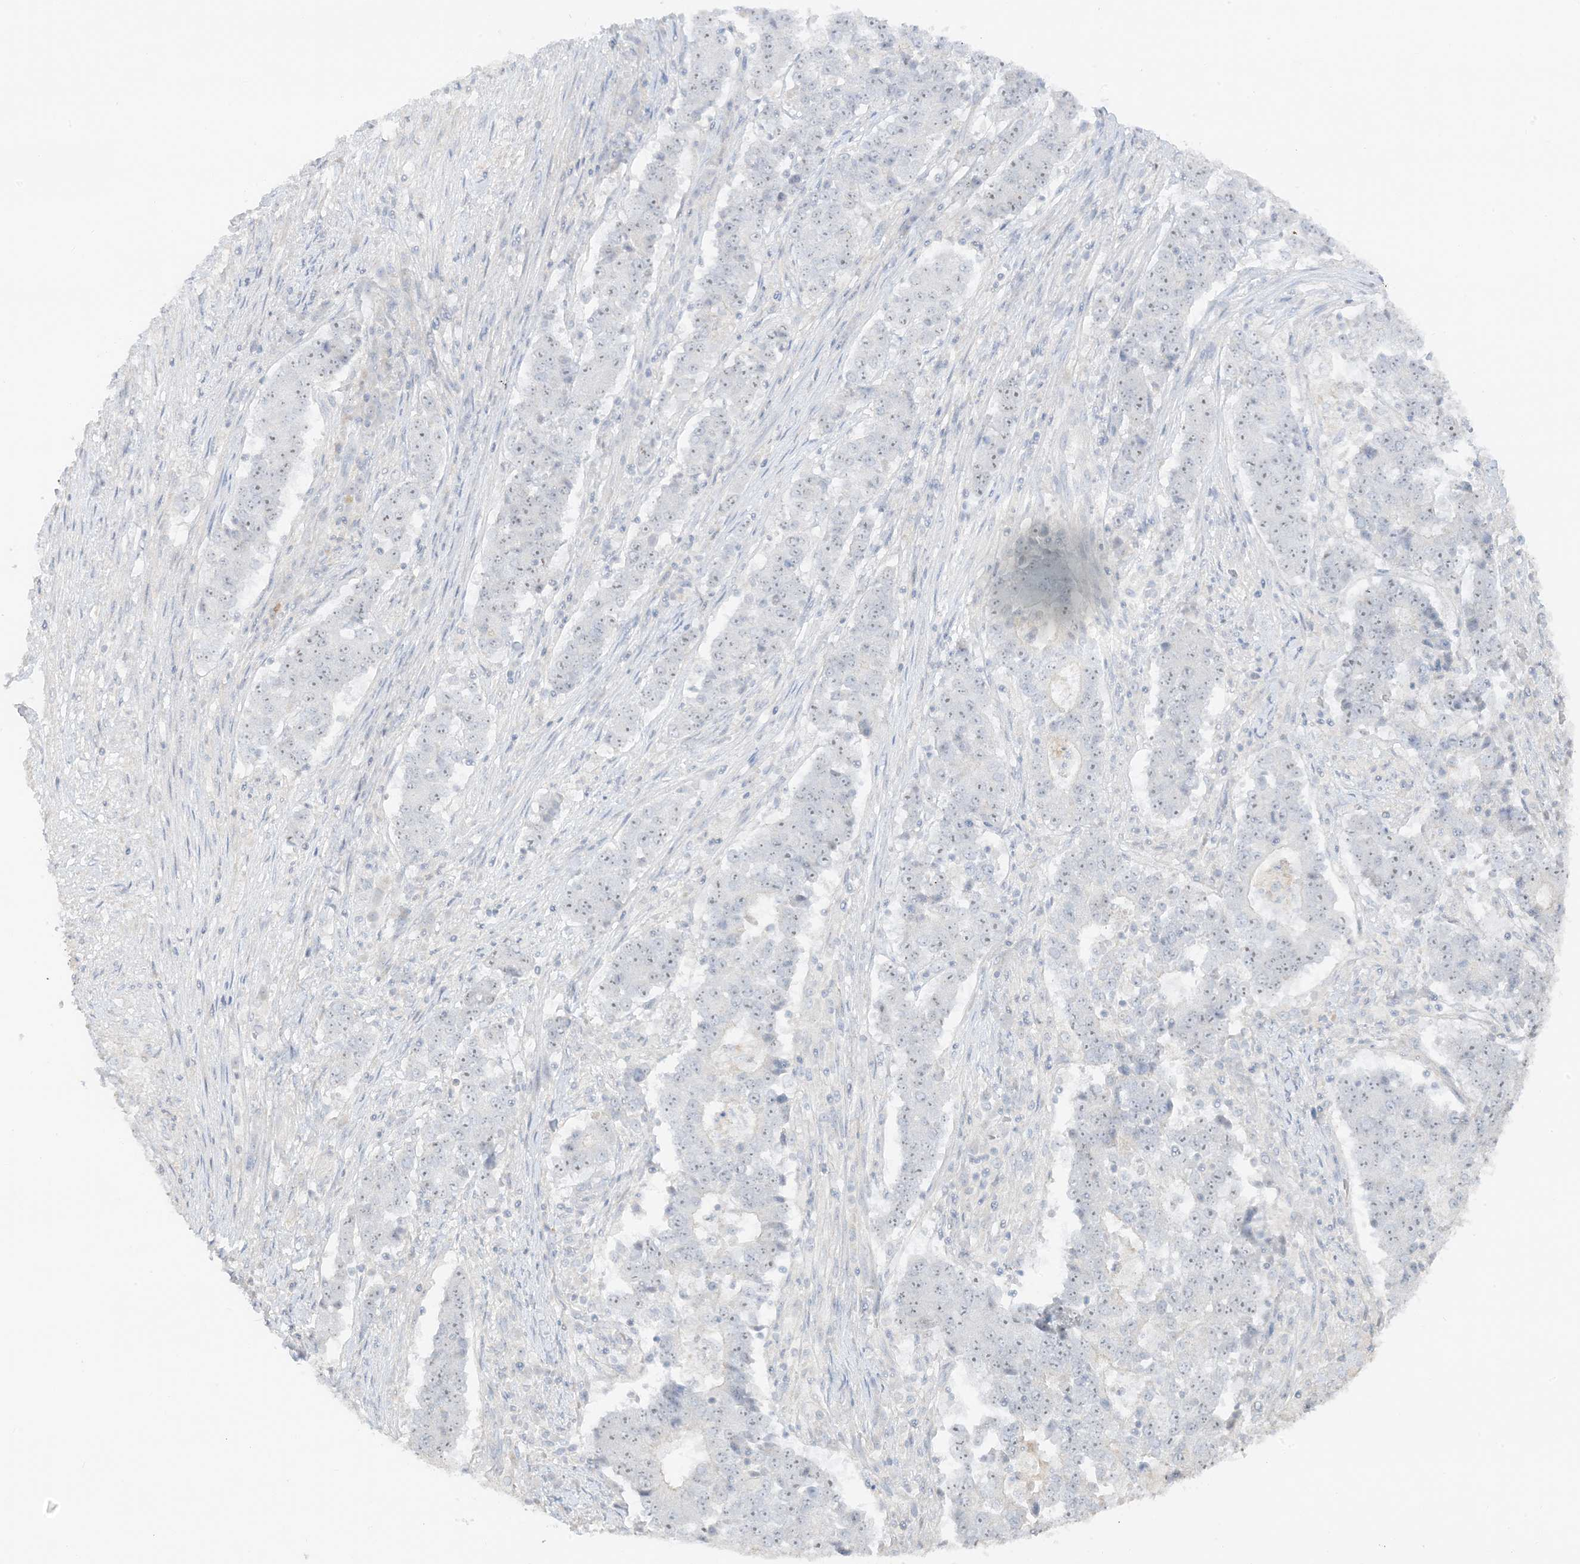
{"staining": {"intensity": "weak", "quantity": "25%-75%", "location": "nuclear"}, "tissue": "stomach cancer", "cell_type": "Tumor cells", "image_type": "cancer", "snomed": [{"axis": "morphology", "description": "Adenocarcinoma, NOS"}, {"axis": "topography", "description": "Stomach"}], "caption": "Approximately 25%-75% of tumor cells in human stomach cancer exhibit weak nuclear protein expression as visualized by brown immunohistochemical staining.", "gene": "ETAA1", "patient": {"sex": "male", "age": 59}}